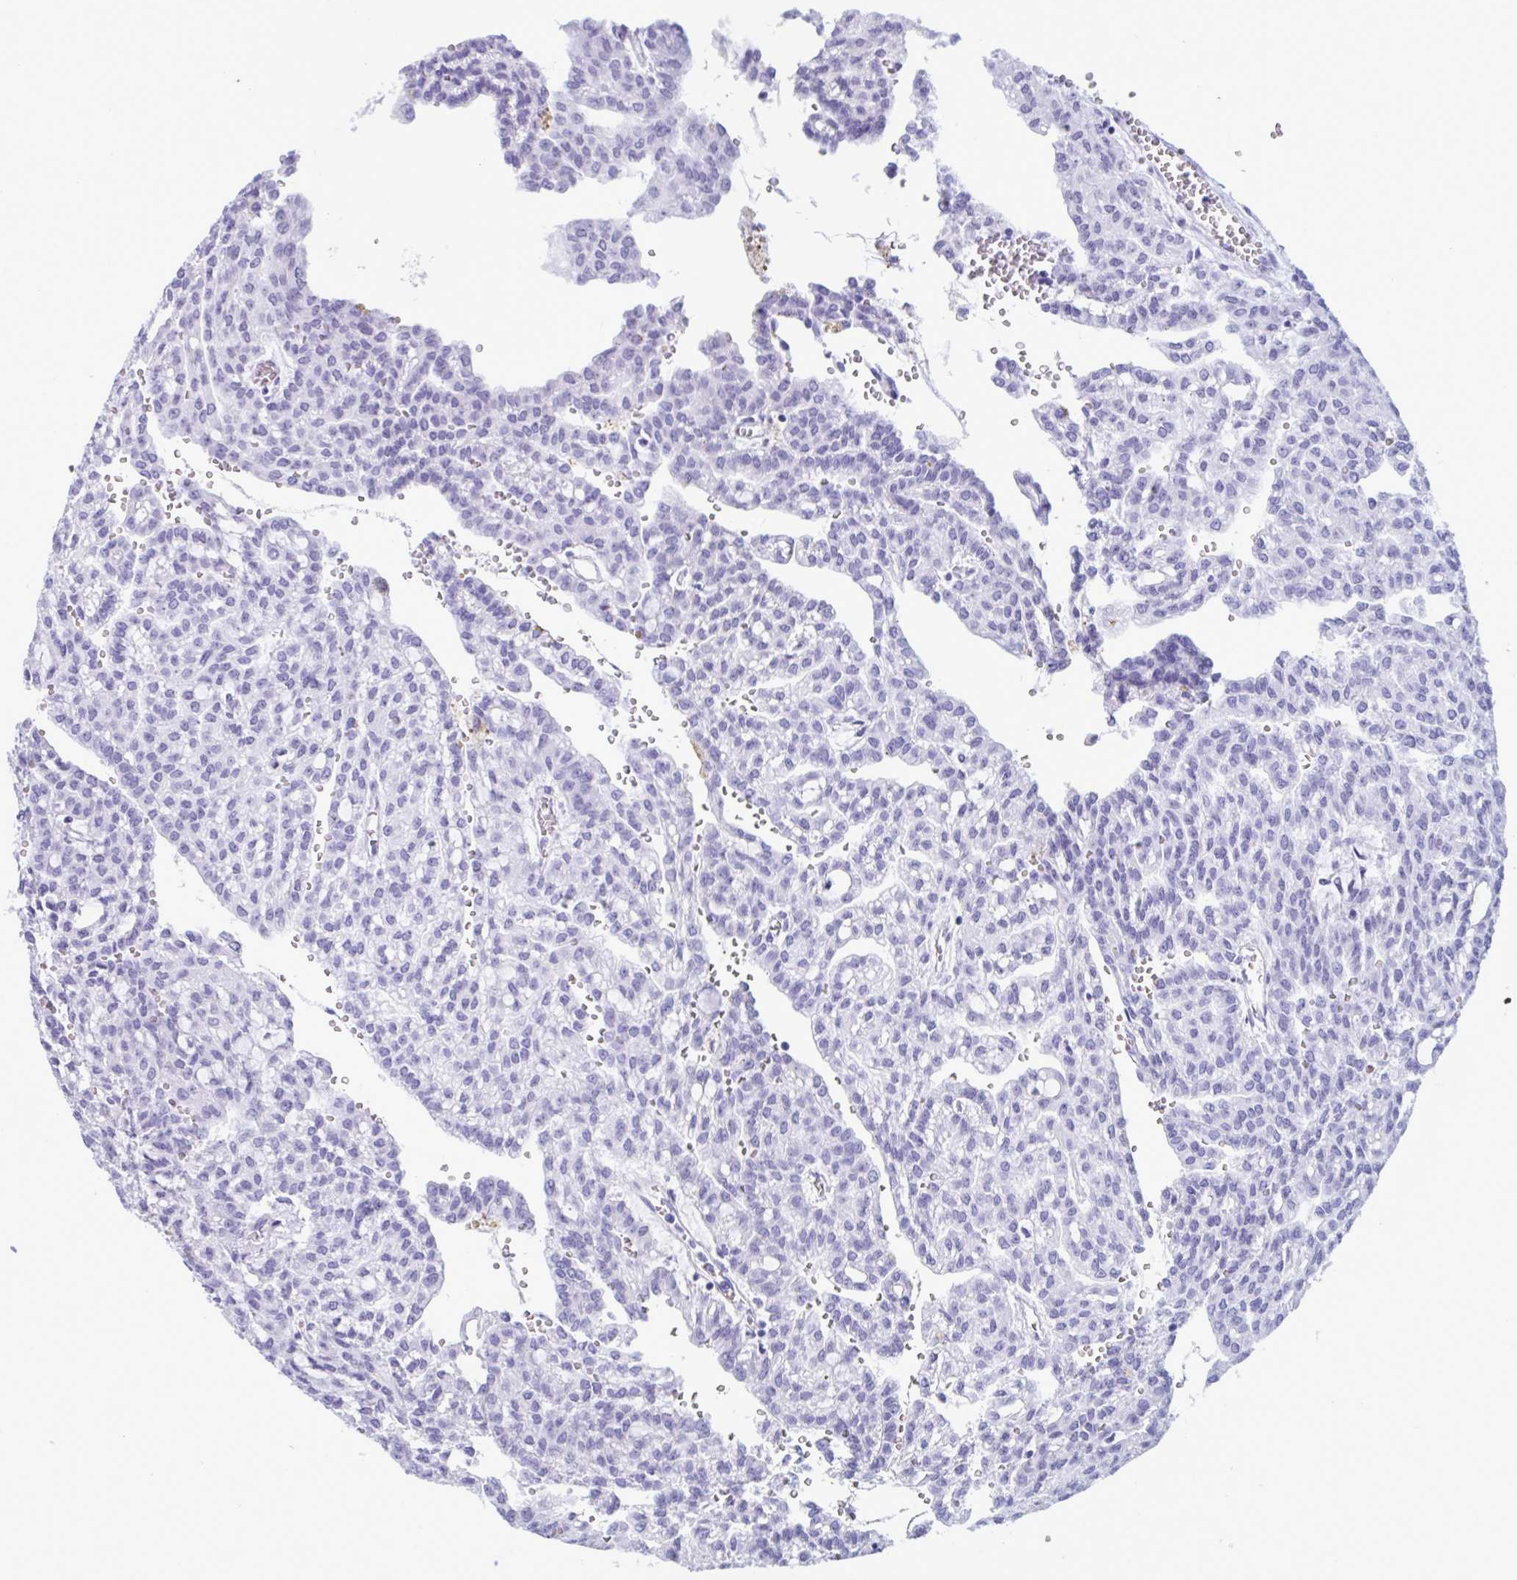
{"staining": {"intensity": "negative", "quantity": "none", "location": "none"}, "tissue": "renal cancer", "cell_type": "Tumor cells", "image_type": "cancer", "snomed": [{"axis": "morphology", "description": "Adenocarcinoma, NOS"}, {"axis": "topography", "description": "Kidney"}], "caption": "The immunohistochemistry micrograph has no significant positivity in tumor cells of renal cancer tissue. The staining is performed using DAB (3,3'-diaminobenzidine) brown chromogen with nuclei counter-stained in using hematoxylin.", "gene": "DOCK11", "patient": {"sex": "male", "age": 63}}